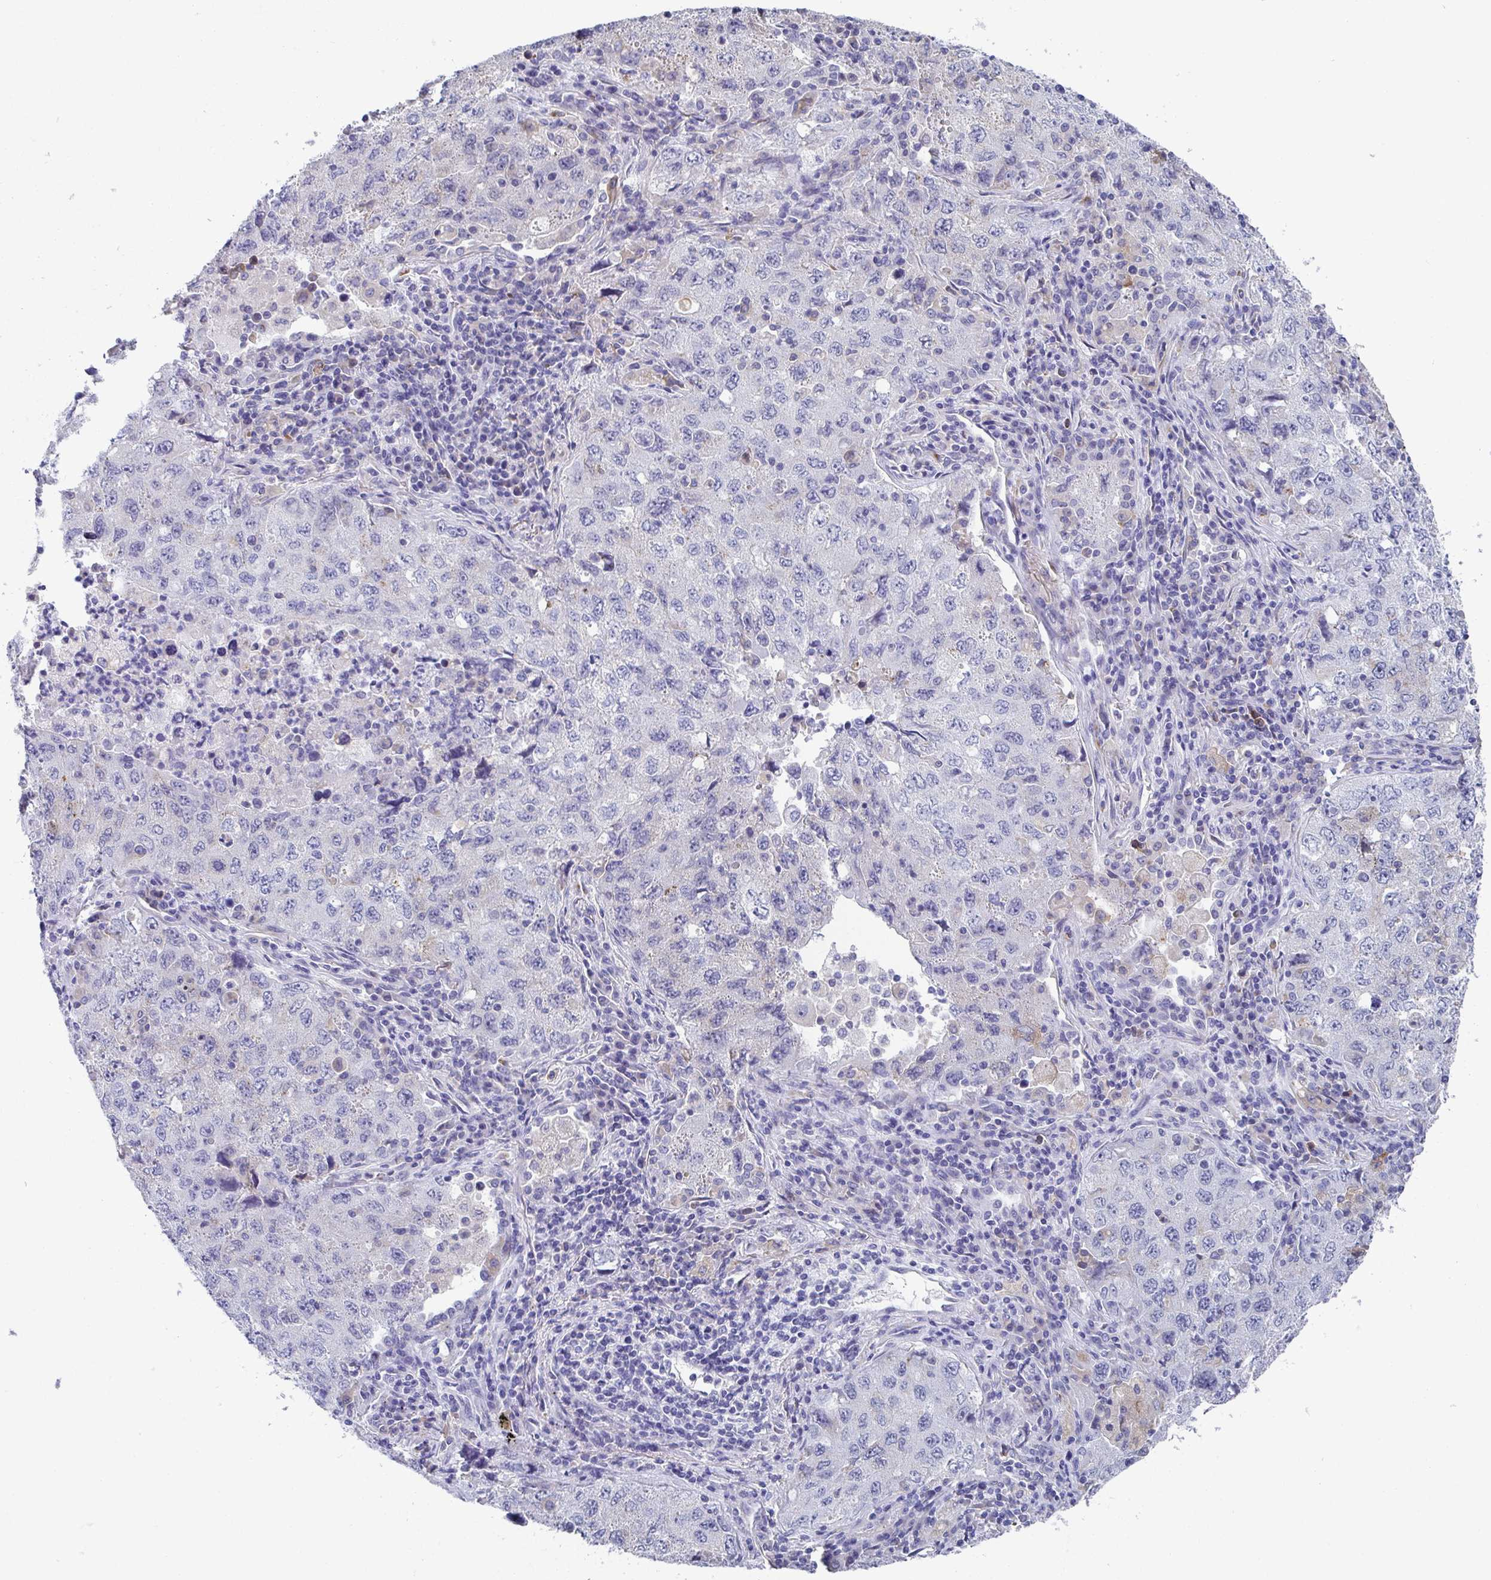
{"staining": {"intensity": "negative", "quantity": "none", "location": "none"}, "tissue": "lung cancer", "cell_type": "Tumor cells", "image_type": "cancer", "snomed": [{"axis": "morphology", "description": "Adenocarcinoma, NOS"}, {"axis": "topography", "description": "Lung"}], "caption": "Tumor cells show no significant protein expression in lung cancer.", "gene": "TAS2R39", "patient": {"sex": "female", "age": 57}}